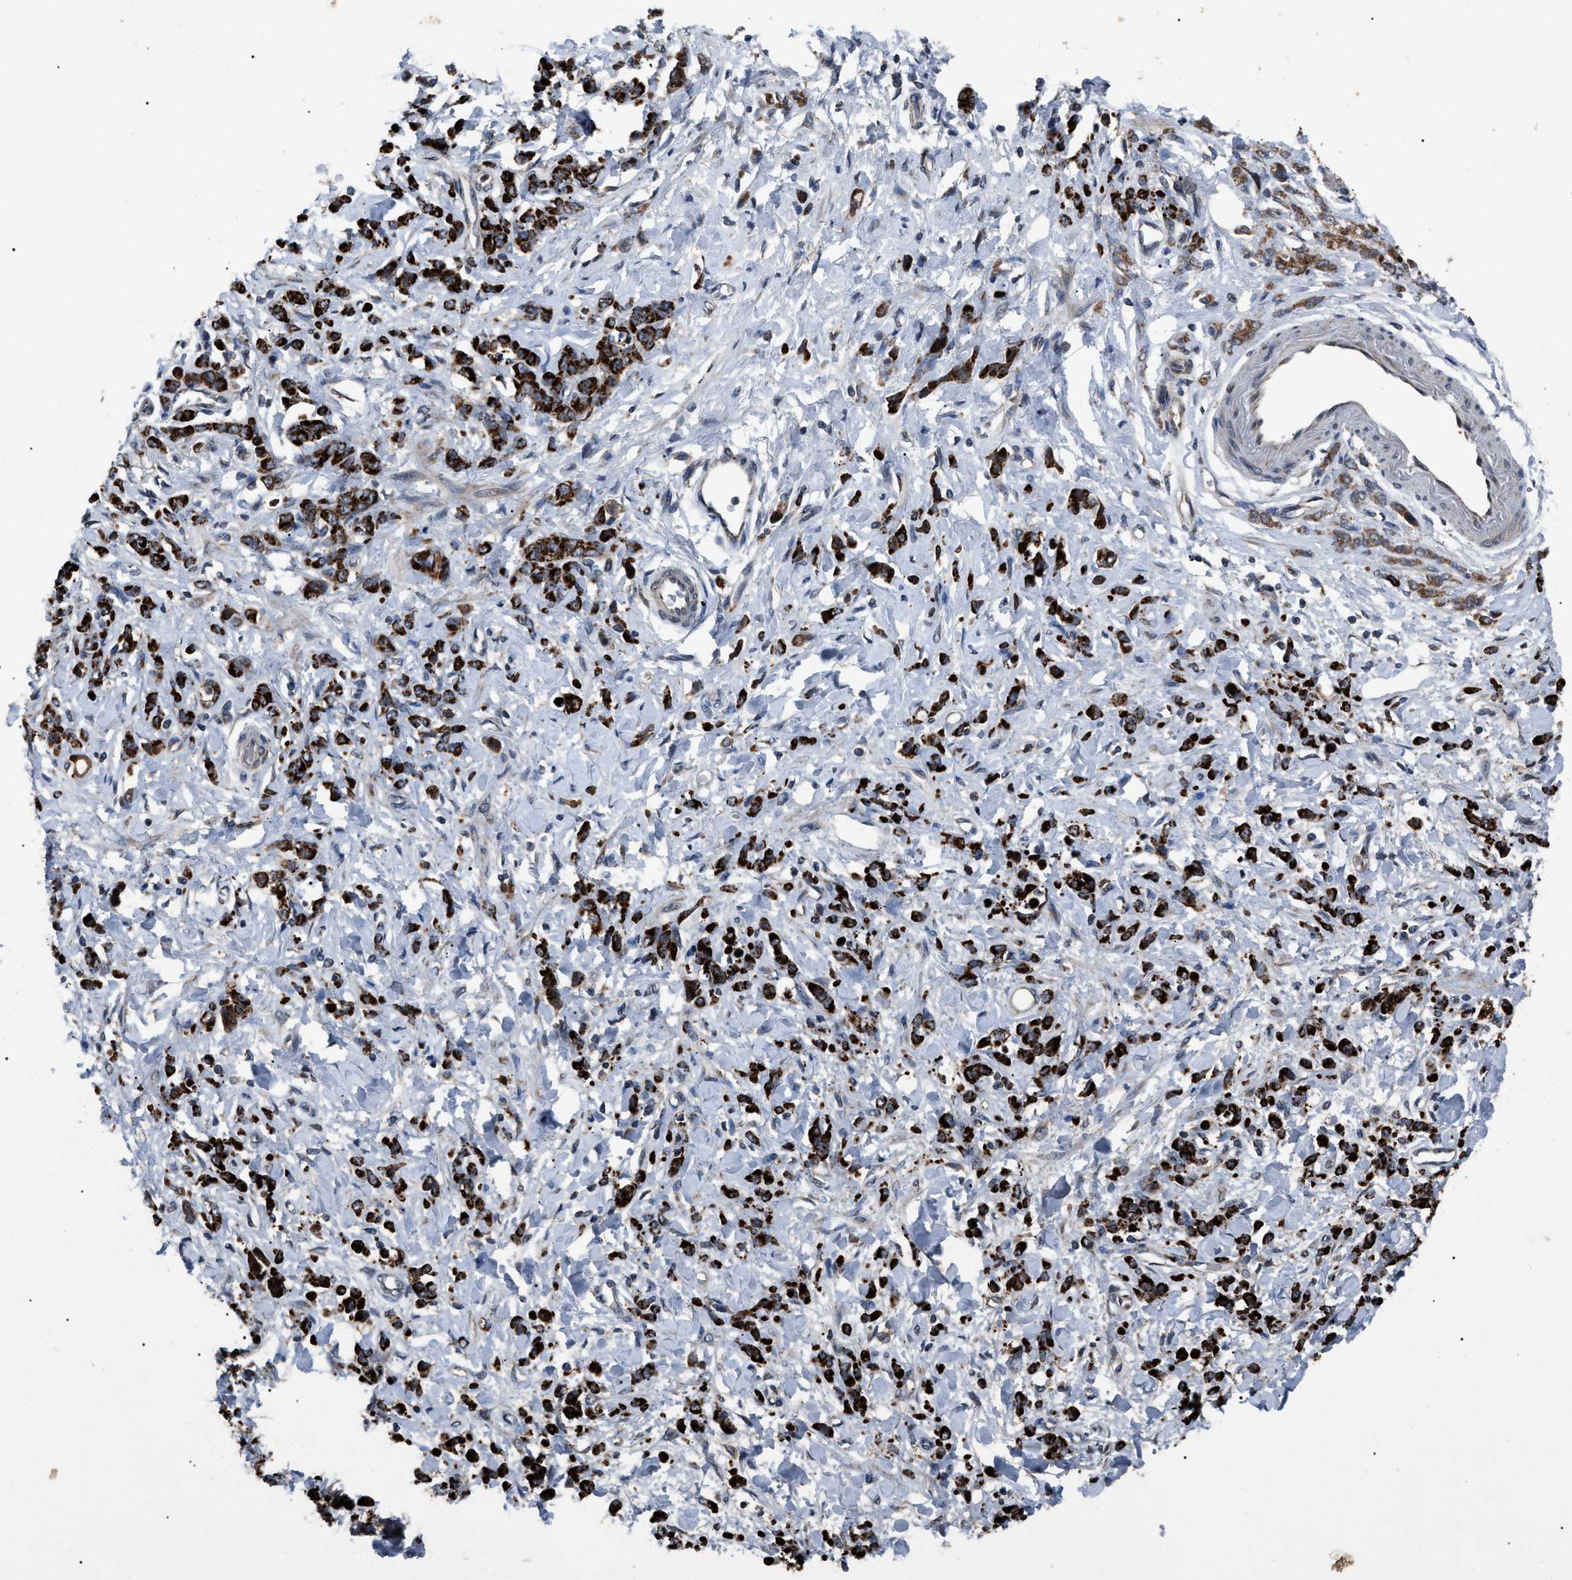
{"staining": {"intensity": "strong", "quantity": ">75%", "location": "cytoplasmic/membranous"}, "tissue": "stomach cancer", "cell_type": "Tumor cells", "image_type": "cancer", "snomed": [{"axis": "morphology", "description": "Normal tissue, NOS"}, {"axis": "morphology", "description": "Adenocarcinoma, NOS"}, {"axis": "topography", "description": "Stomach"}], "caption": "Immunohistochemistry (IHC) staining of stomach adenocarcinoma, which shows high levels of strong cytoplasmic/membranous expression in about >75% of tumor cells indicating strong cytoplasmic/membranous protein staining. The staining was performed using DAB (brown) for protein detection and nuclei were counterstained in hematoxylin (blue).", "gene": "ZFAND2A", "patient": {"sex": "male", "age": 82}}